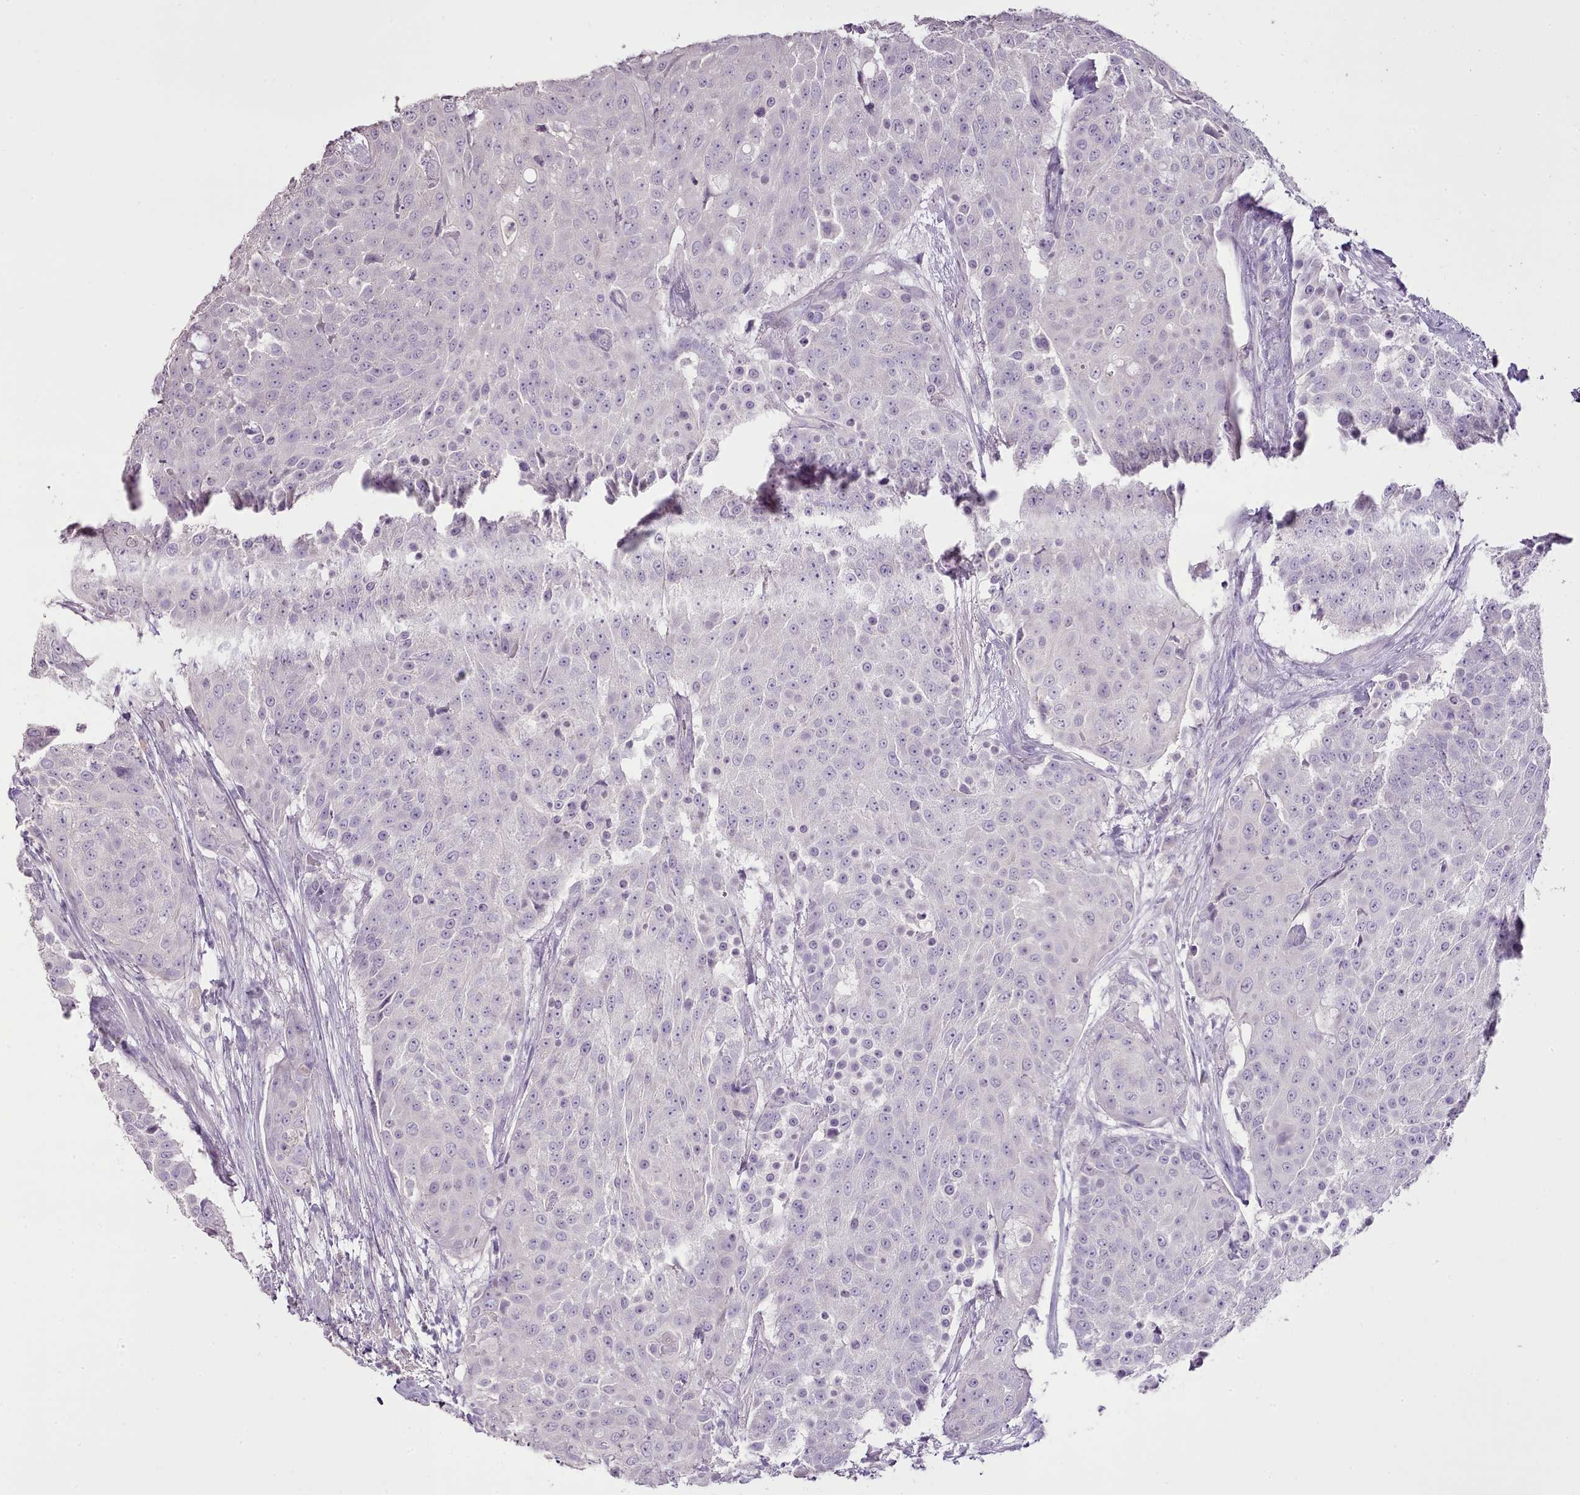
{"staining": {"intensity": "negative", "quantity": "none", "location": "none"}, "tissue": "urothelial cancer", "cell_type": "Tumor cells", "image_type": "cancer", "snomed": [{"axis": "morphology", "description": "Urothelial carcinoma, High grade"}, {"axis": "topography", "description": "Urinary bladder"}], "caption": "The immunohistochemistry (IHC) histopathology image has no significant staining in tumor cells of urothelial cancer tissue. The staining was performed using DAB to visualize the protein expression in brown, while the nuclei were stained in blue with hematoxylin (Magnification: 20x).", "gene": "BLOC1S2", "patient": {"sex": "female", "age": 63}}